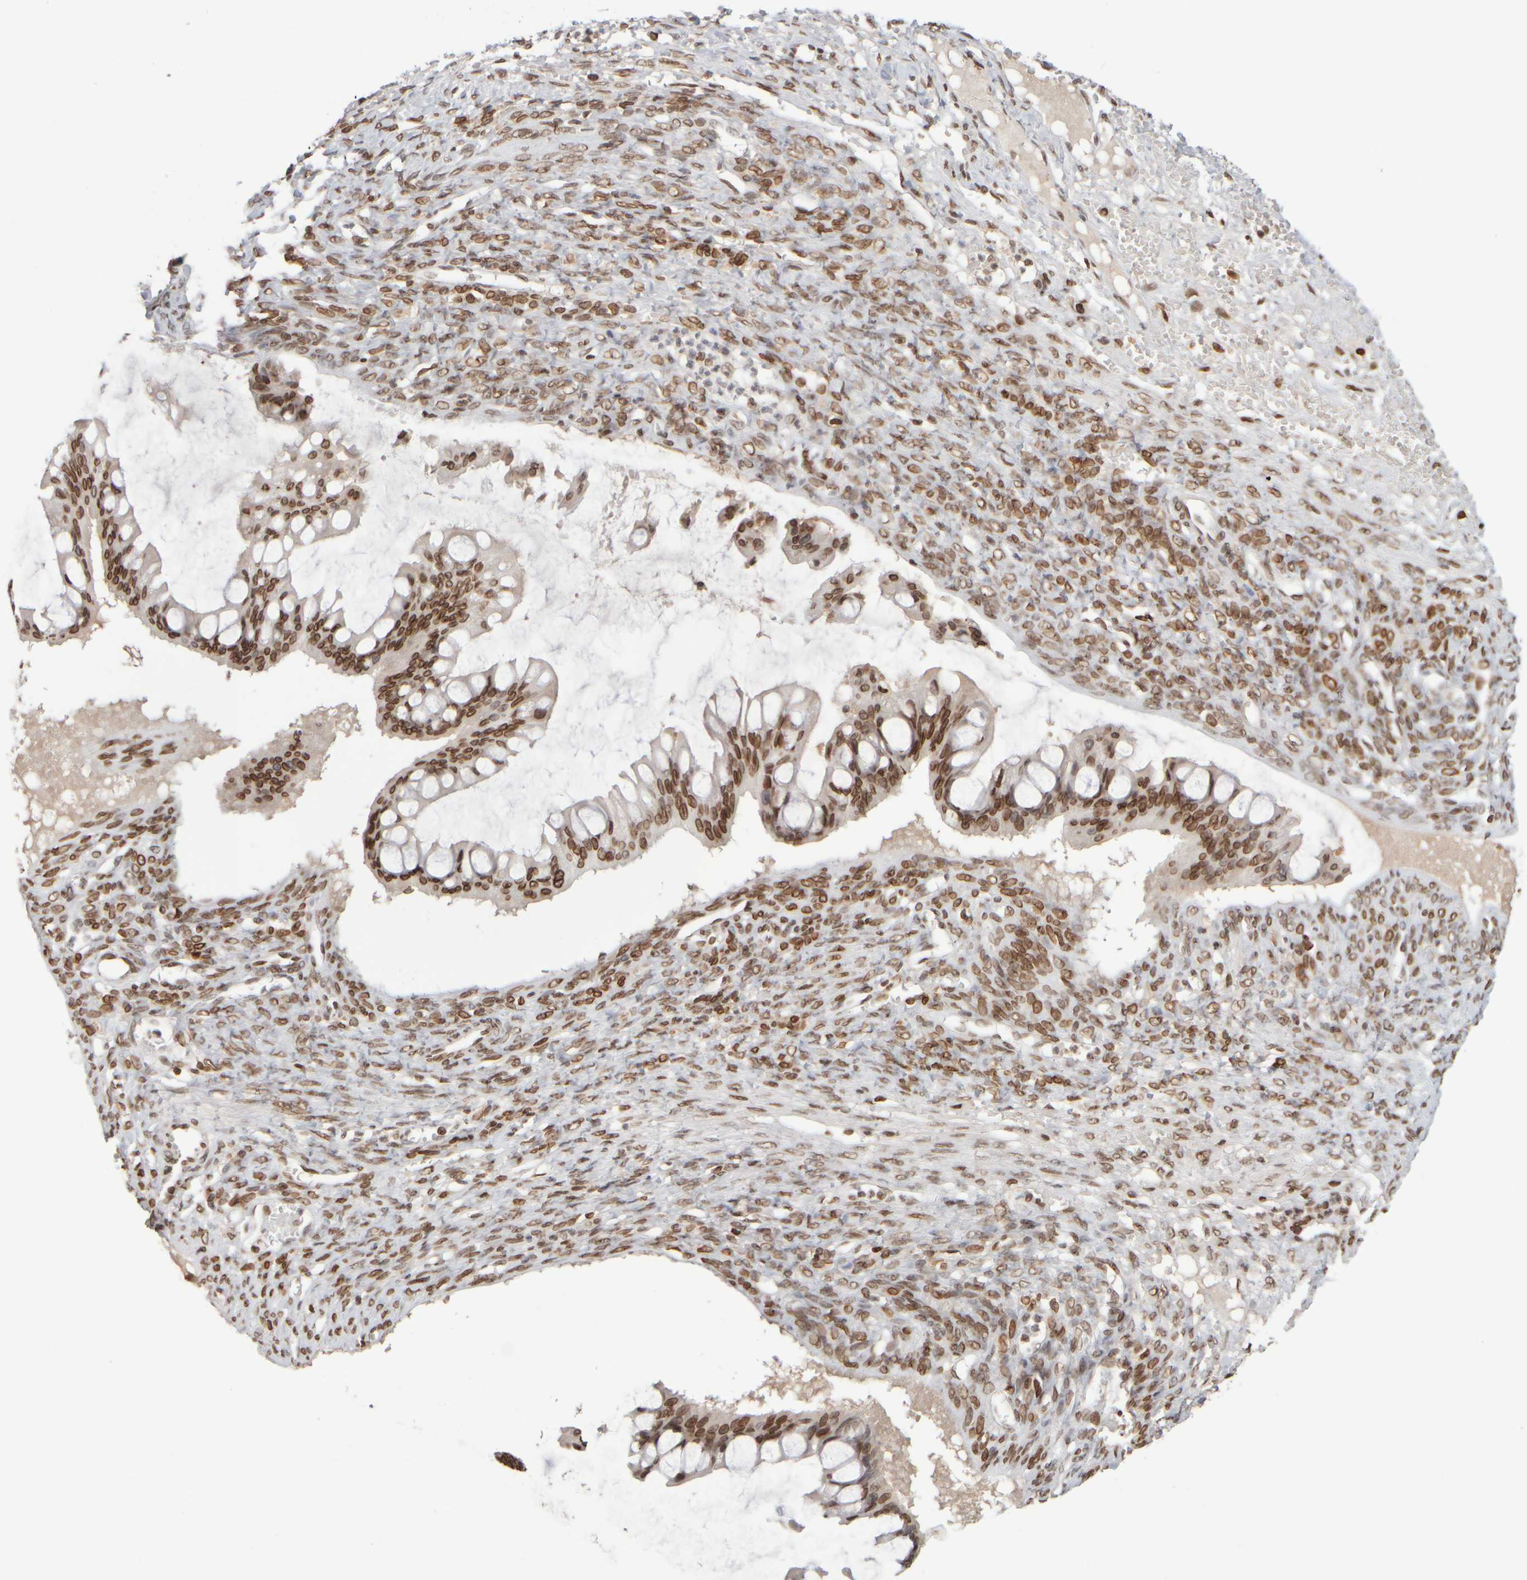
{"staining": {"intensity": "strong", "quantity": ">75%", "location": "cytoplasmic/membranous,nuclear"}, "tissue": "ovarian cancer", "cell_type": "Tumor cells", "image_type": "cancer", "snomed": [{"axis": "morphology", "description": "Cystadenocarcinoma, mucinous, NOS"}, {"axis": "topography", "description": "Ovary"}], "caption": "This is an image of immunohistochemistry (IHC) staining of ovarian cancer (mucinous cystadenocarcinoma), which shows strong expression in the cytoplasmic/membranous and nuclear of tumor cells.", "gene": "ZC3HC1", "patient": {"sex": "female", "age": 73}}